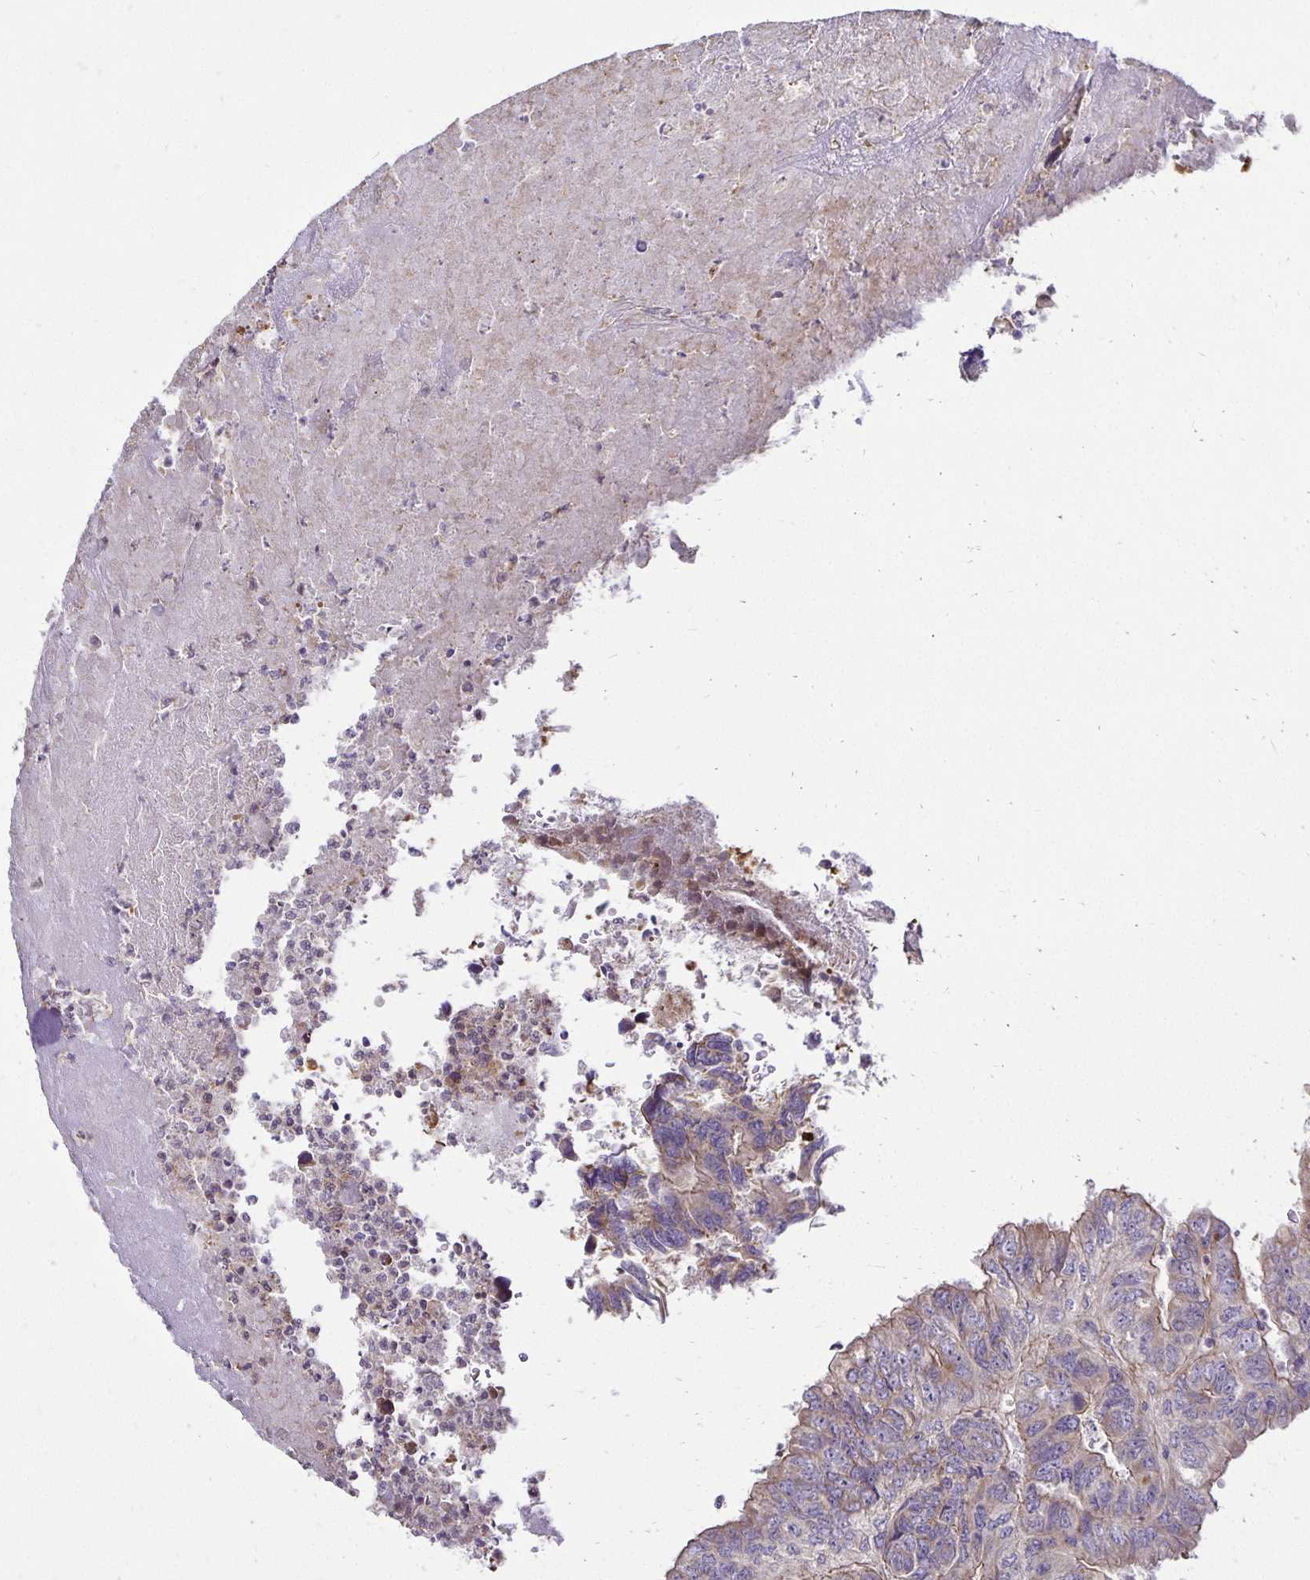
{"staining": {"intensity": "weak", "quantity": "25%-75%", "location": "cytoplasmic/membranous"}, "tissue": "colorectal cancer", "cell_type": "Tumor cells", "image_type": "cancer", "snomed": [{"axis": "morphology", "description": "Adenocarcinoma, NOS"}, {"axis": "topography", "description": "Colon"}], "caption": "Protein expression analysis of colorectal cancer (adenocarcinoma) displays weak cytoplasmic/membranous positivity in about 25%-75% of tumor cells.", "gene": "FN3K", "patient": {"sex": "female", "age": 67}}